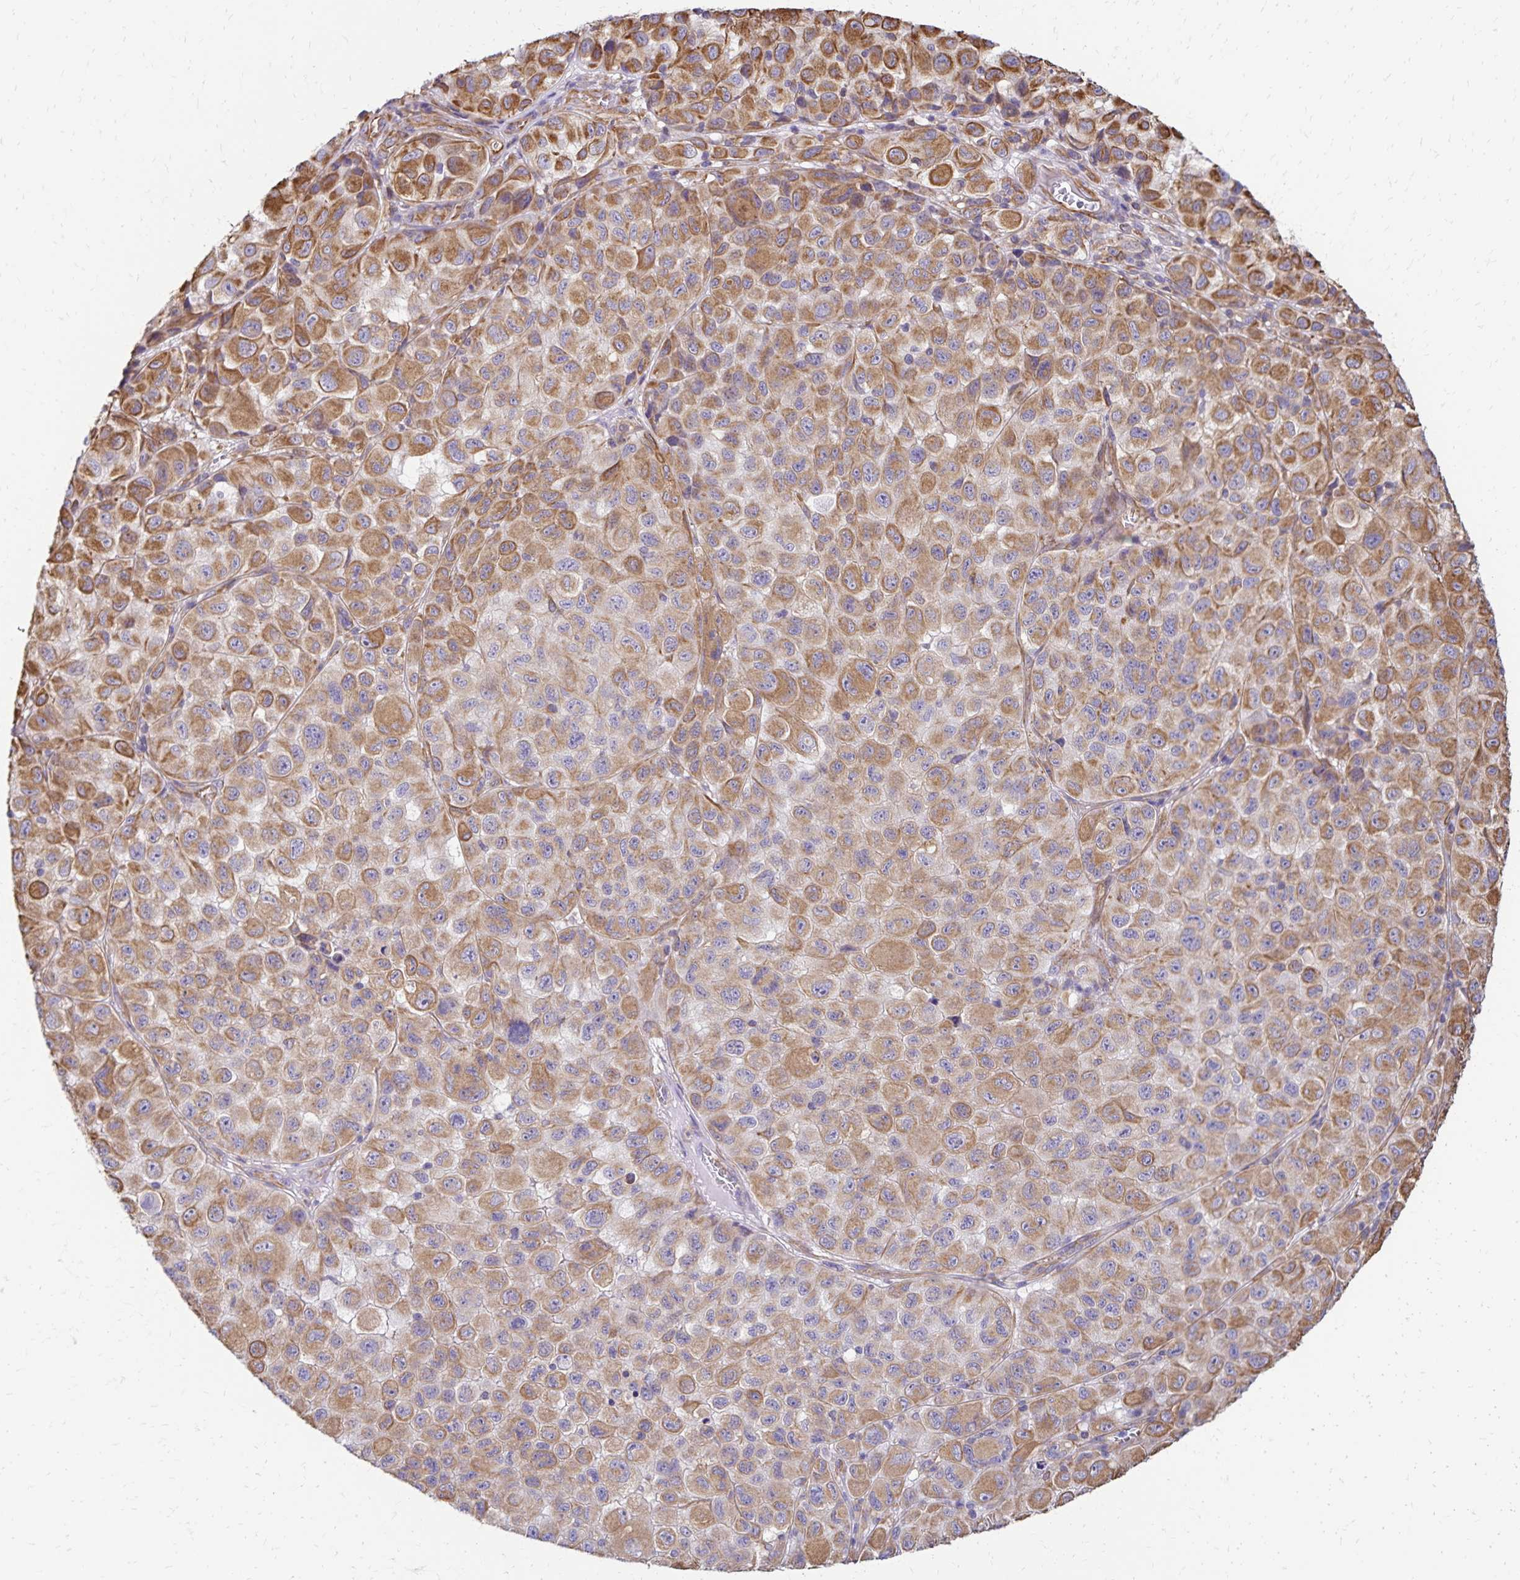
{"staining": {"intensity": "moderate", "quantity": ">75%", "location": "cytoplasmic/membranous"}, "tissue": "melanoma", "cell_type": "Tumor cells", "image_type": "cancer", "snomed": [{"axis": "morphology", "description": "Malignant melanoma, NOS"}, {"axis": "topography", "description": "Skin"}], "caption": "Human malignant melanoma stained for a protein (brown) displays moderate cytoplasmic/membranous positive positivity in approximately >75% of tumor cells.", "gene": "TRPV6", "patient": {"sex": "male", "age": 93}}